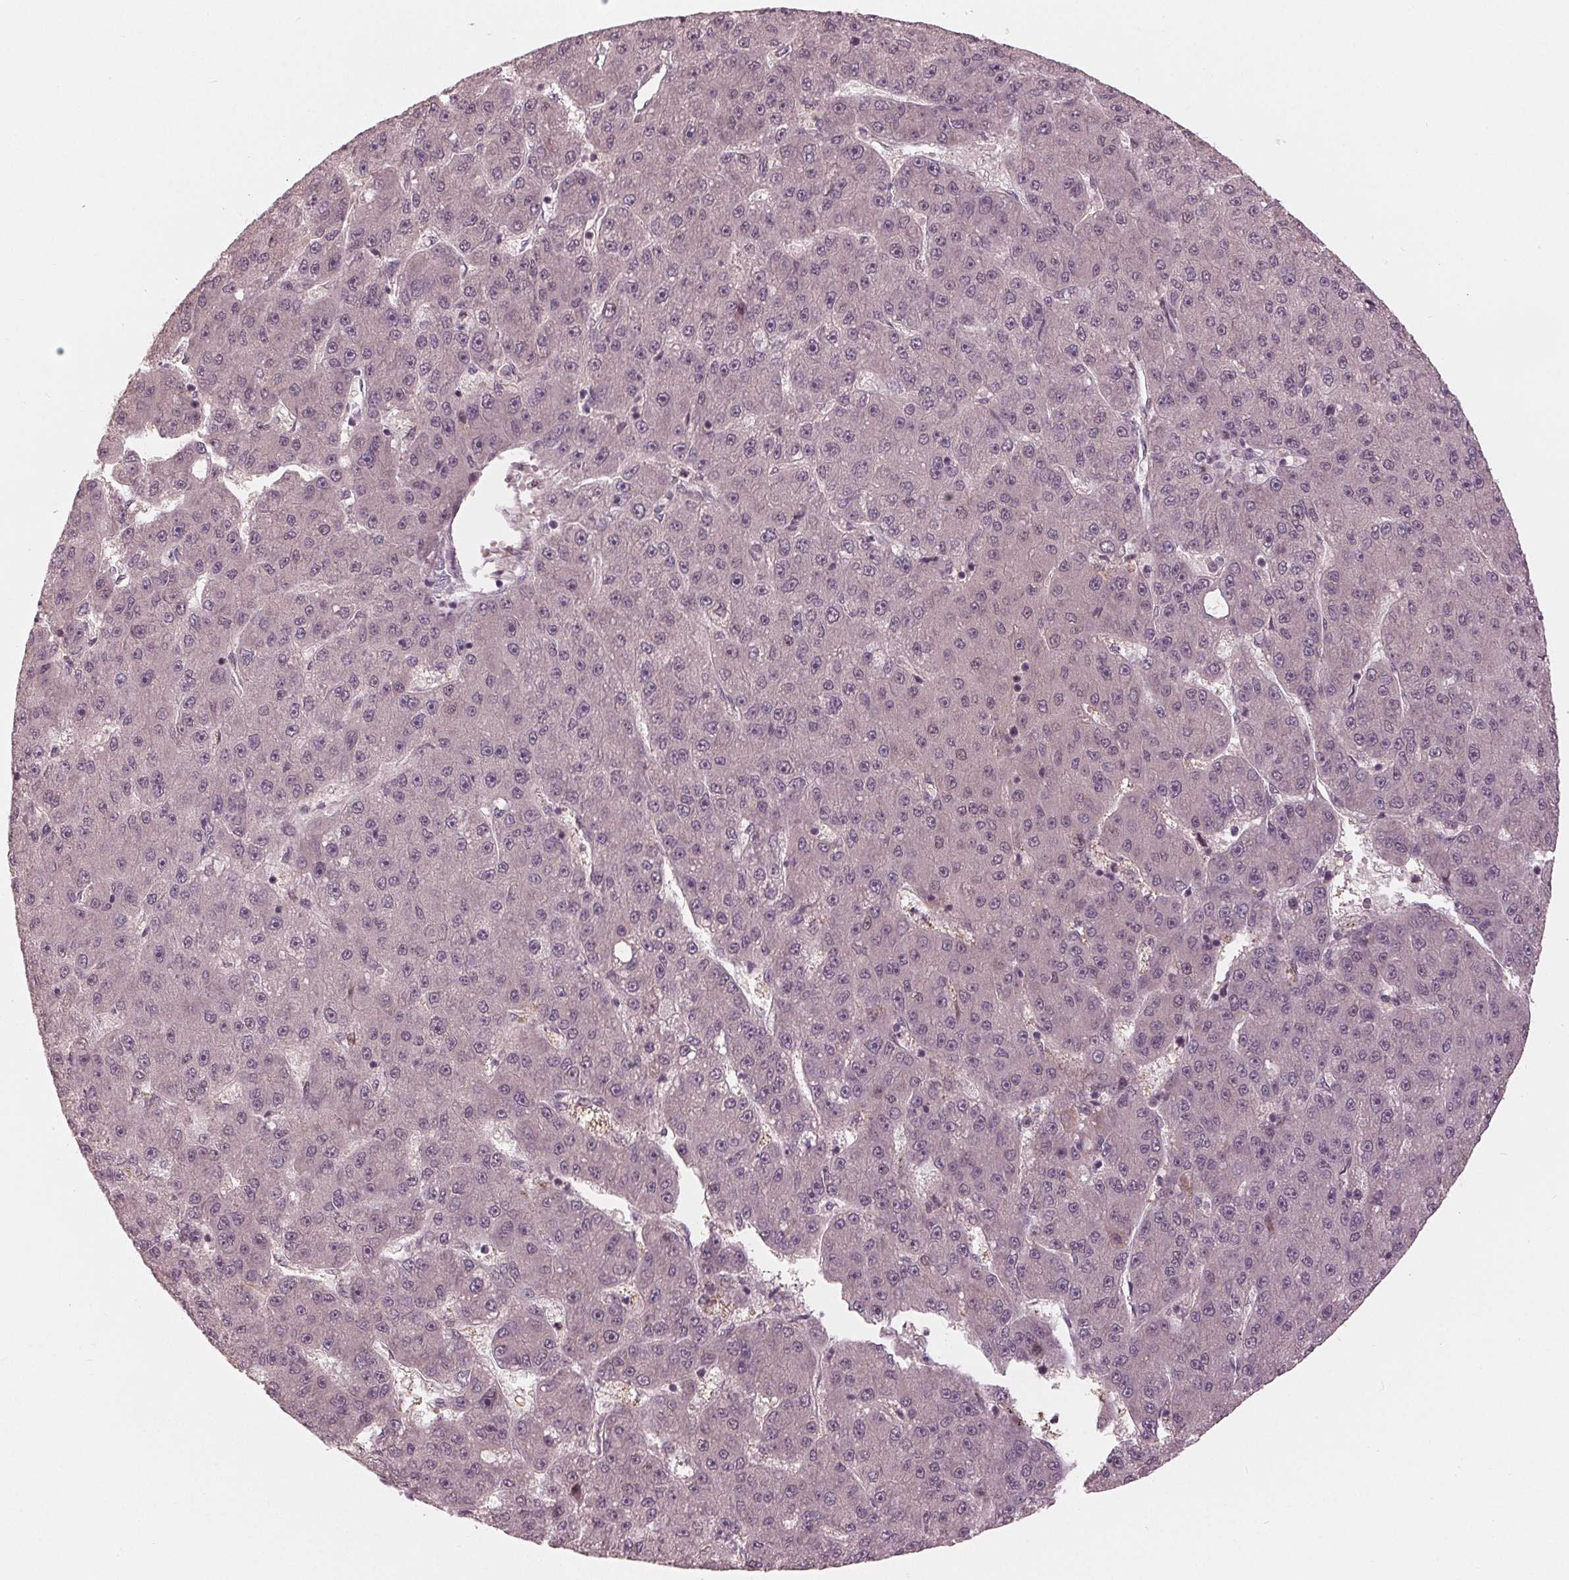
{"staining": {"intensity": "negative", "quantity": "none", "location": "none"}, "tissue": "liver cancer", "cell_type": "Tumor cells", "image_type": "cancer", "snomed": [{"axis": "morphology", "description": "Carcinoma, Hepatocellular, NOS"}, {"axis": "topography", "description": "Liver"}], "caption": "This is a photomicrograph of IHC staining of liver cancer, which shows no expression in tumor cells. Brightfield microscopy of IHC stained with DAB (brown) and hematoxylin (blue), captured at high magnification.", "gene": "ZNF471", "patient": {"sex": "male", "age": 67}}